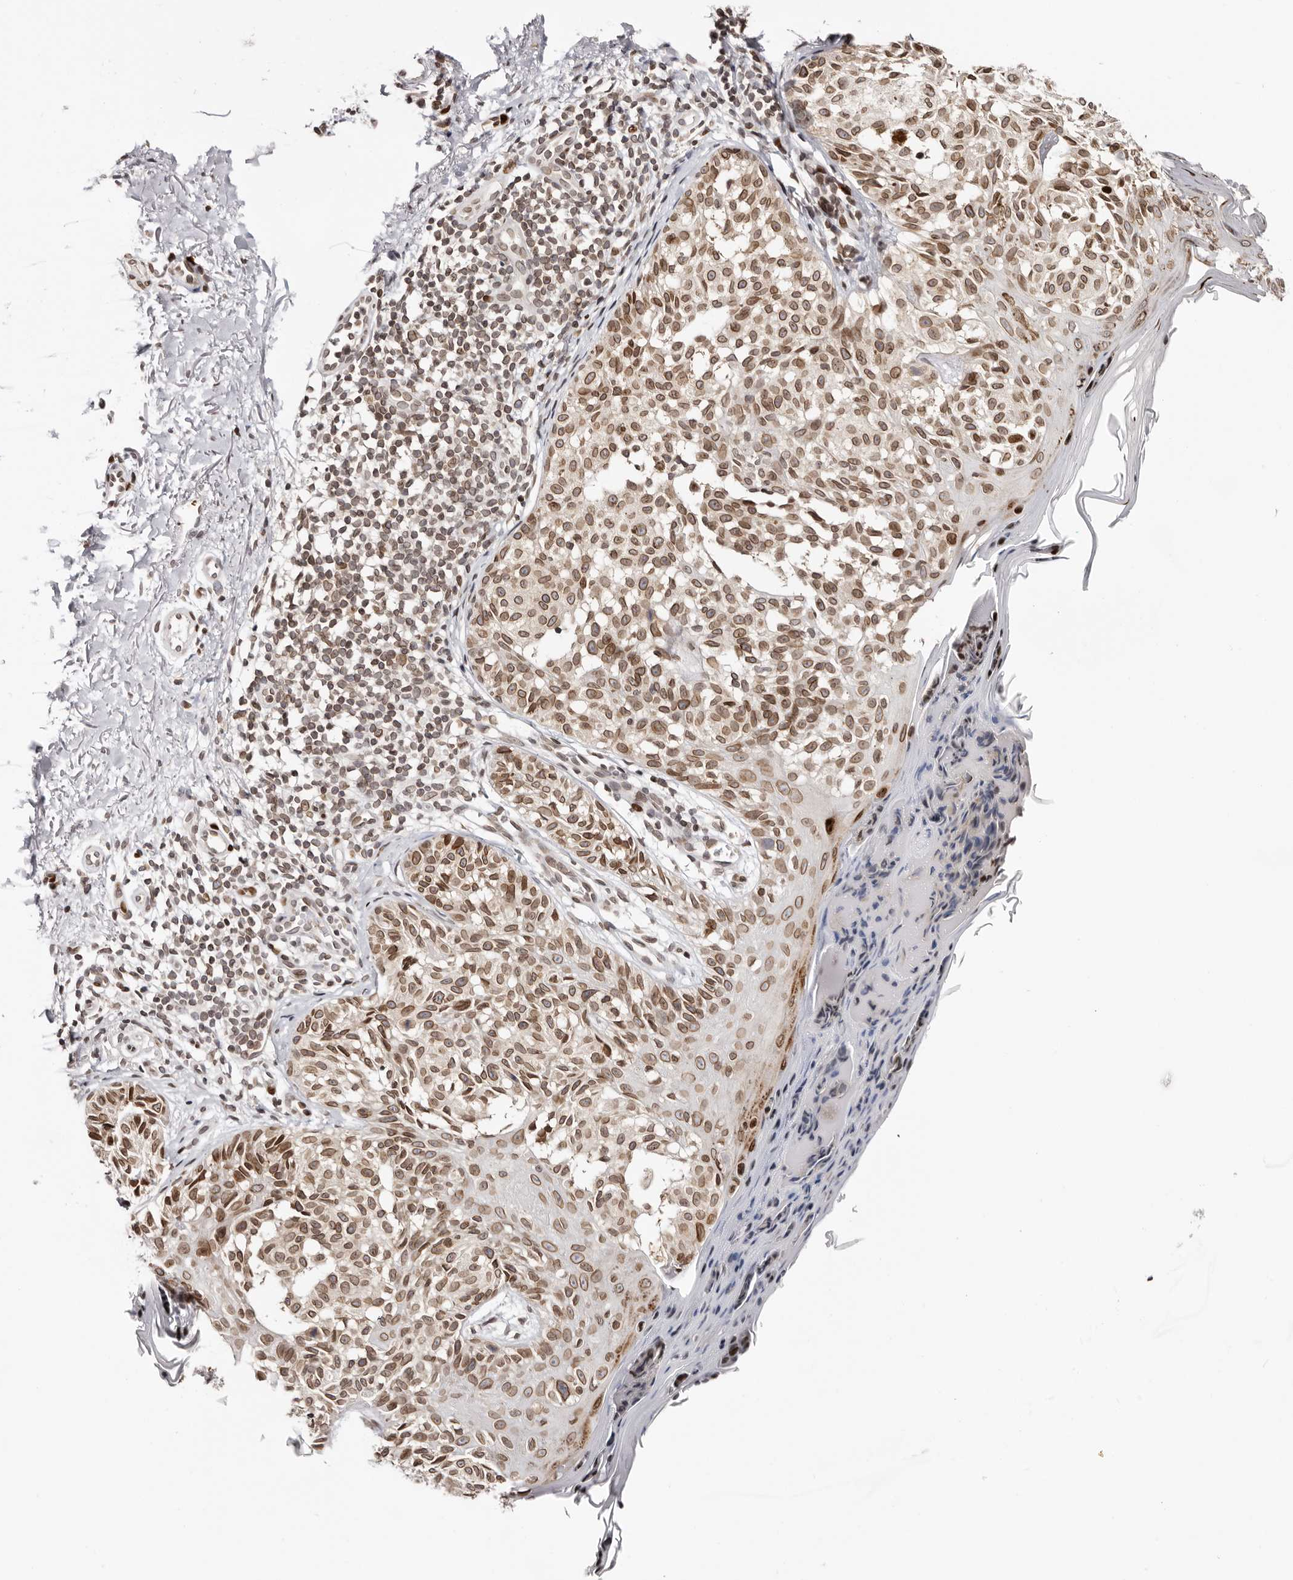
{"staining": {"intensity": "moderate", "quantity": ">75%", "location": "cytoplasmic/membranous,nuclear"}, "tissue": "melanoma", "cell_type": "Tumor cells", "image_type": "cancer", "snomed": [{"axis": "morphology", "description": "Malignant melanoma, NOS"}, {"axis": "topography", "description": "Skin"}], "caption": "There is medium levels of moderate cytoplasmic/membranous and nuclear expression in tumor cells of malignant melanoma, as demonstrated by immunohistochemical staining (brown color).", "gene": "NUP153", "patient": {"sex": "female", "age": 50}}